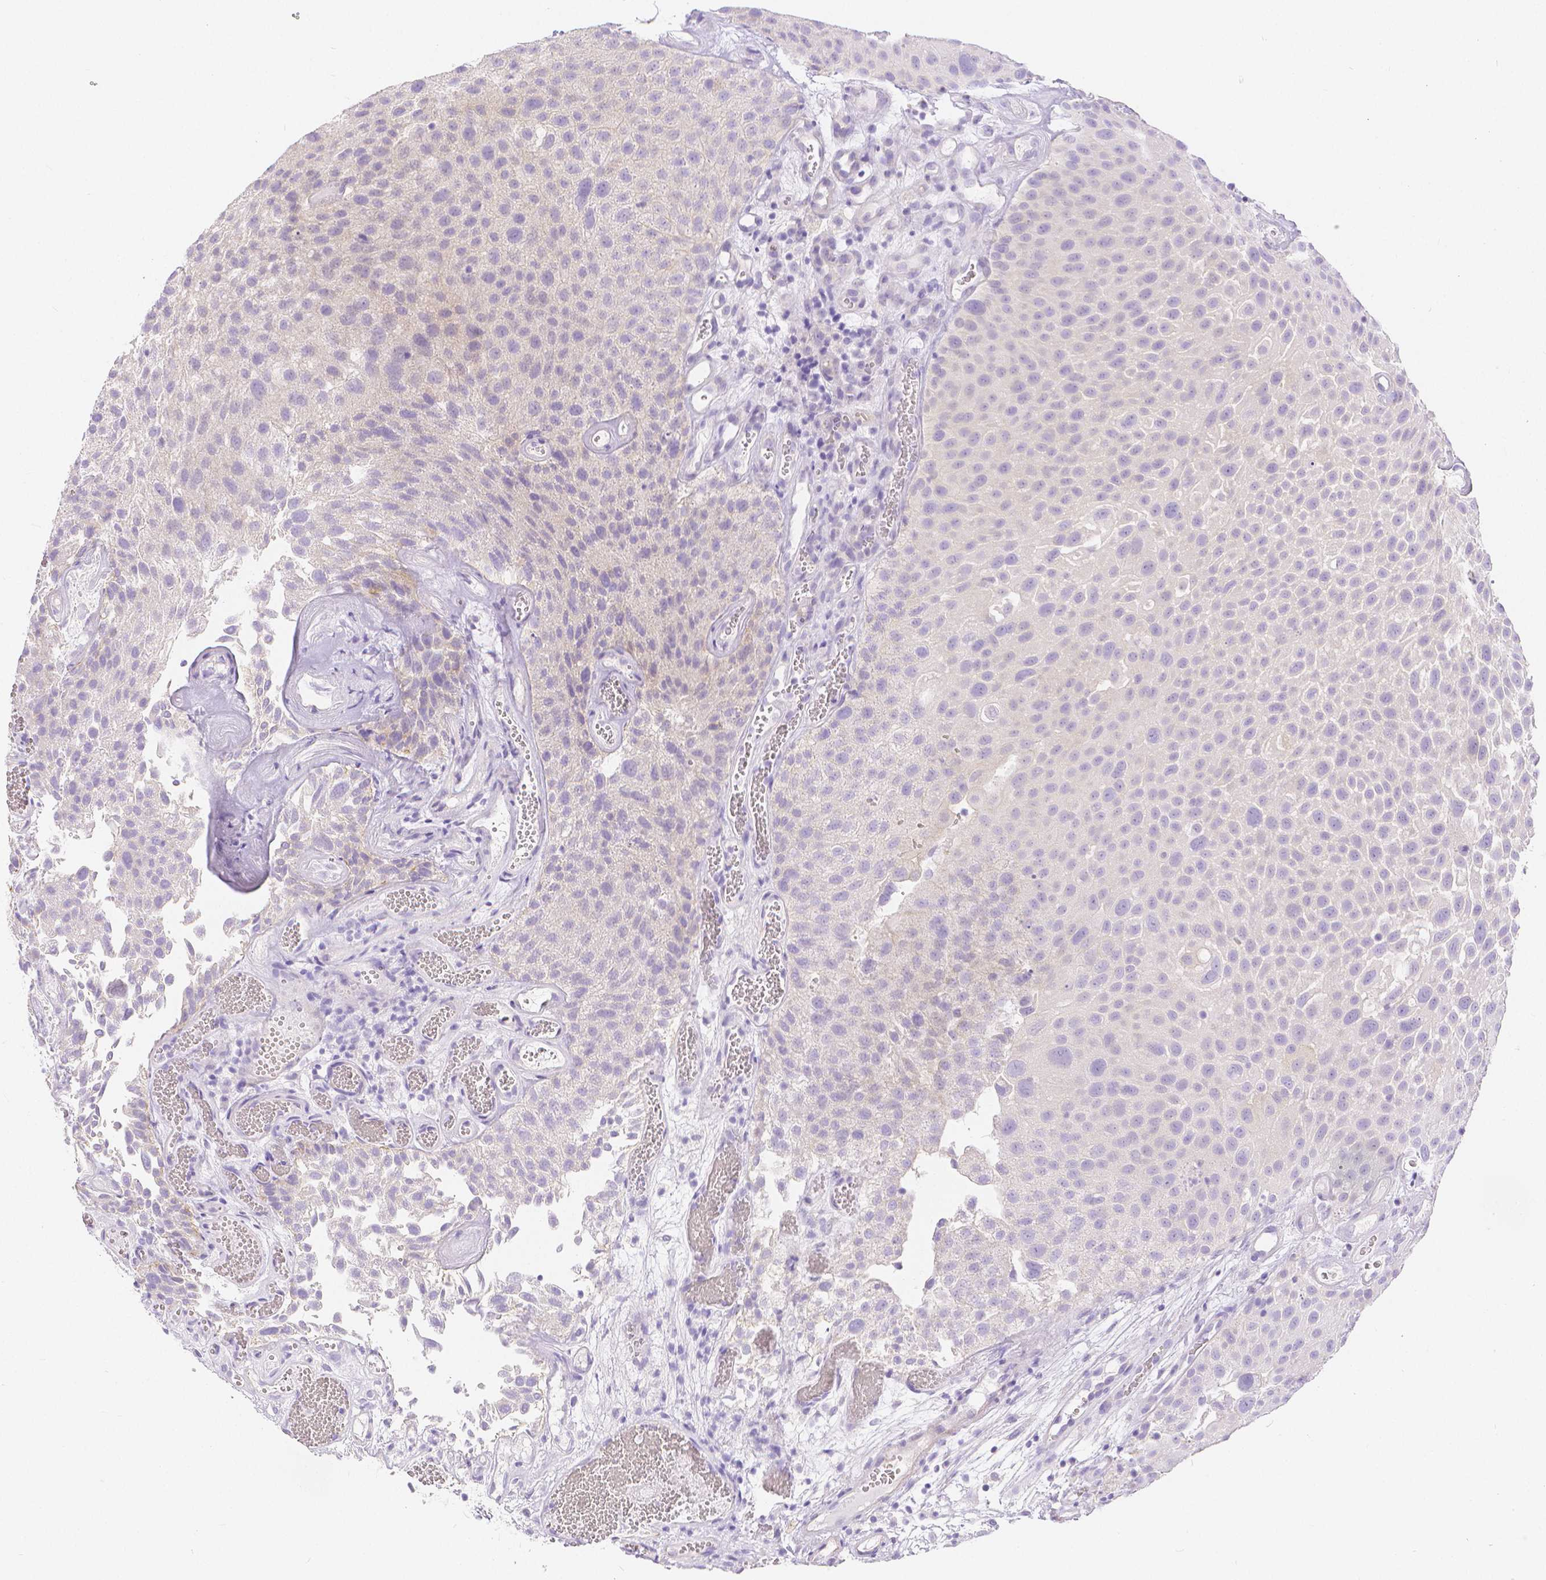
{"staining": {"intensity": "negative", "quantity": "none", "location": "none"}, "tissue": "urothelial cancer", "cell_type": "Tumor cells", "image_type": "cancer", "snomed": [{"axis": "morphology", "description": "Urothelial carcinoma, Low grade"}, {"axis": "topography", "description": "Urinary bladder"}], "caption": "Immunohistochemical staining of urothelial cancer demonstrates no significant positivity in tumor cells.", "gene": "SLC27A5", "patient": {"sex": "male", "age": 72}}